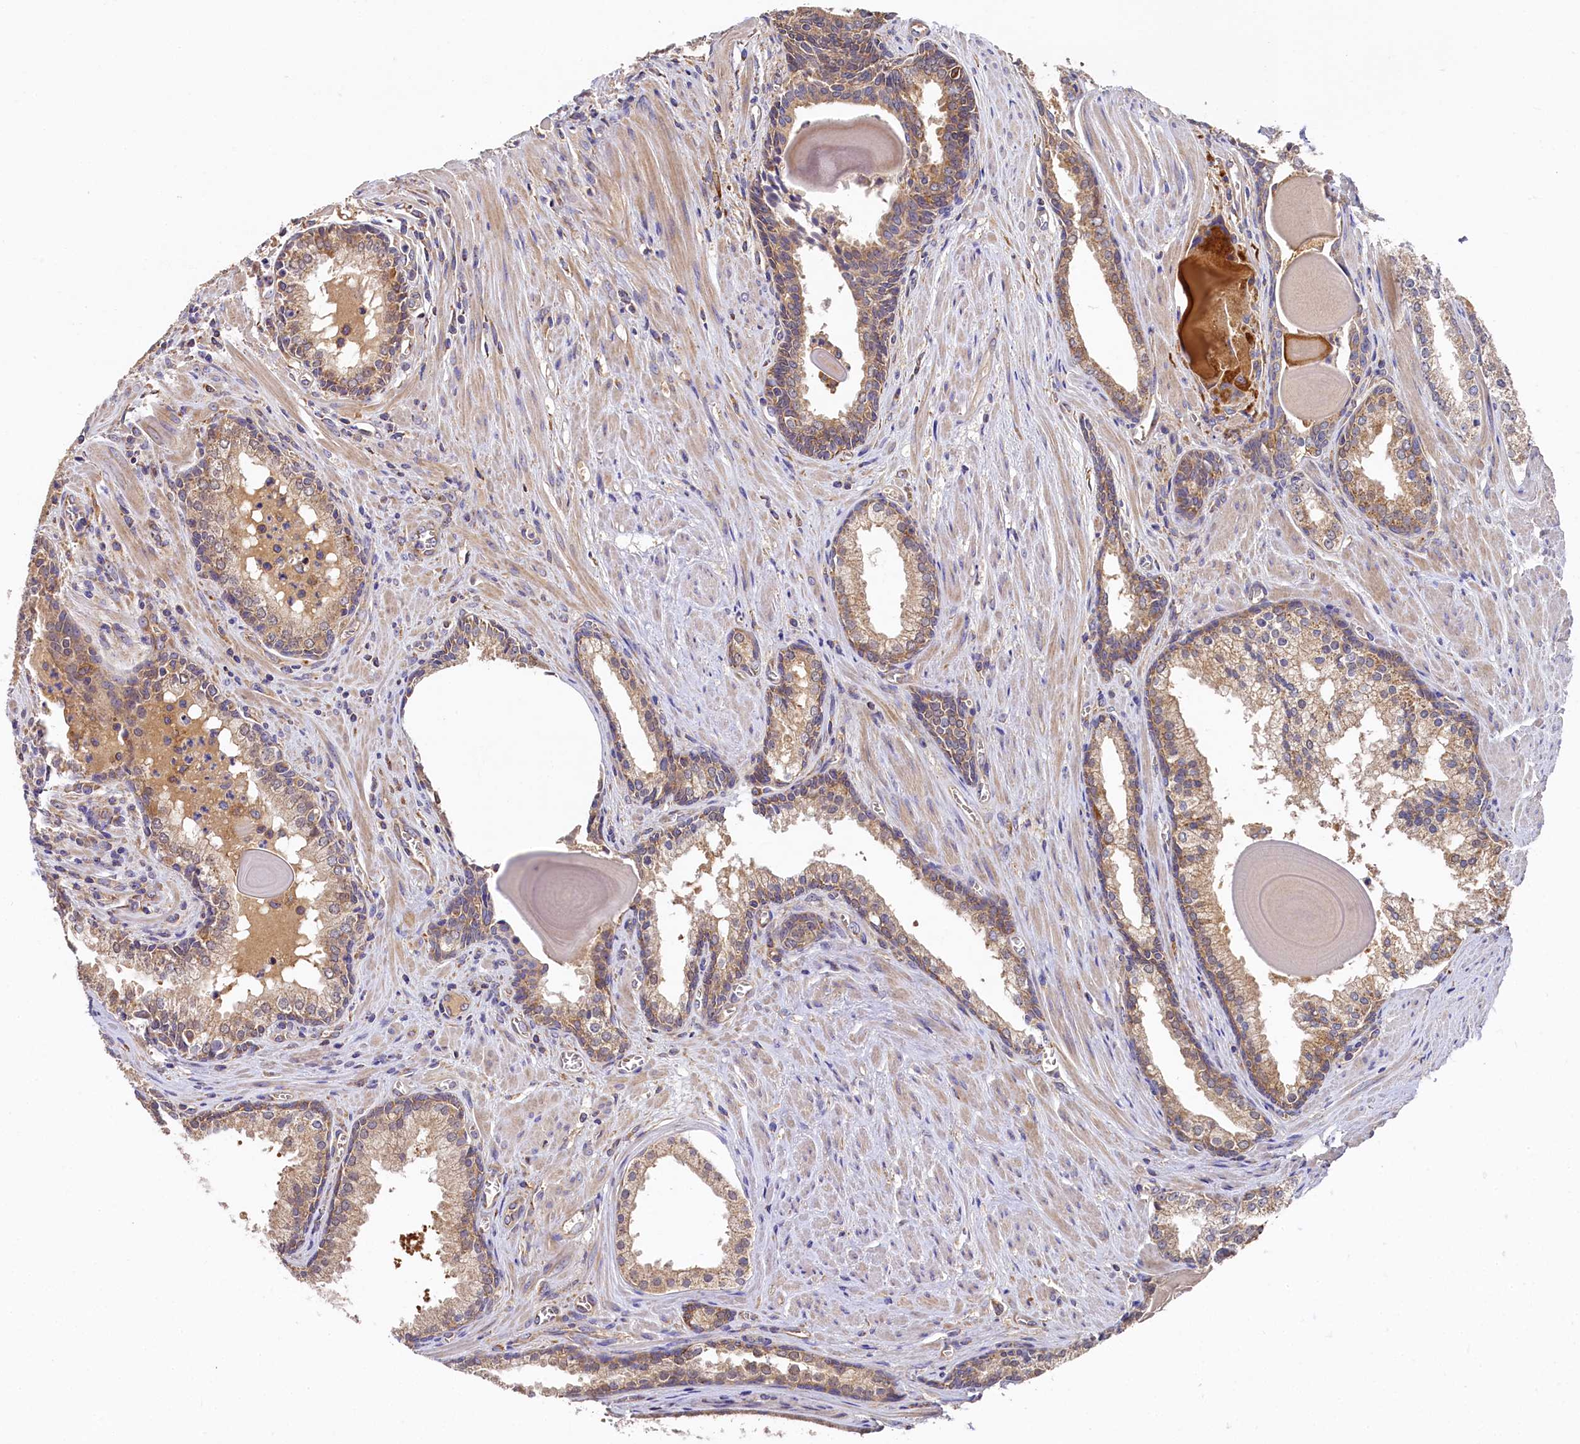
{"staining": {"intensity": "moderate", "quantity": ">75%", "location": "cytoplasmic/membranous"}, "tissue": "prostate cancer", "cell_type": "Tumor cells", "image_type": "cancer", "snomed": [{"axis": "morphology", "description": "Adenocarcinoma, Low grade"}, {"axis": "topography", "description": "Prostate"}], "caption": "An immunohistochemistry (IHC) image of tumor tissue is shown. Protein staining in brown shows moderate cytoplasmic/membranous positivity in prostate low-grade adenocarcinoma within tumor cells.", "gene": "SEC31B", "patient": {"sex": "male", "age": 54}}